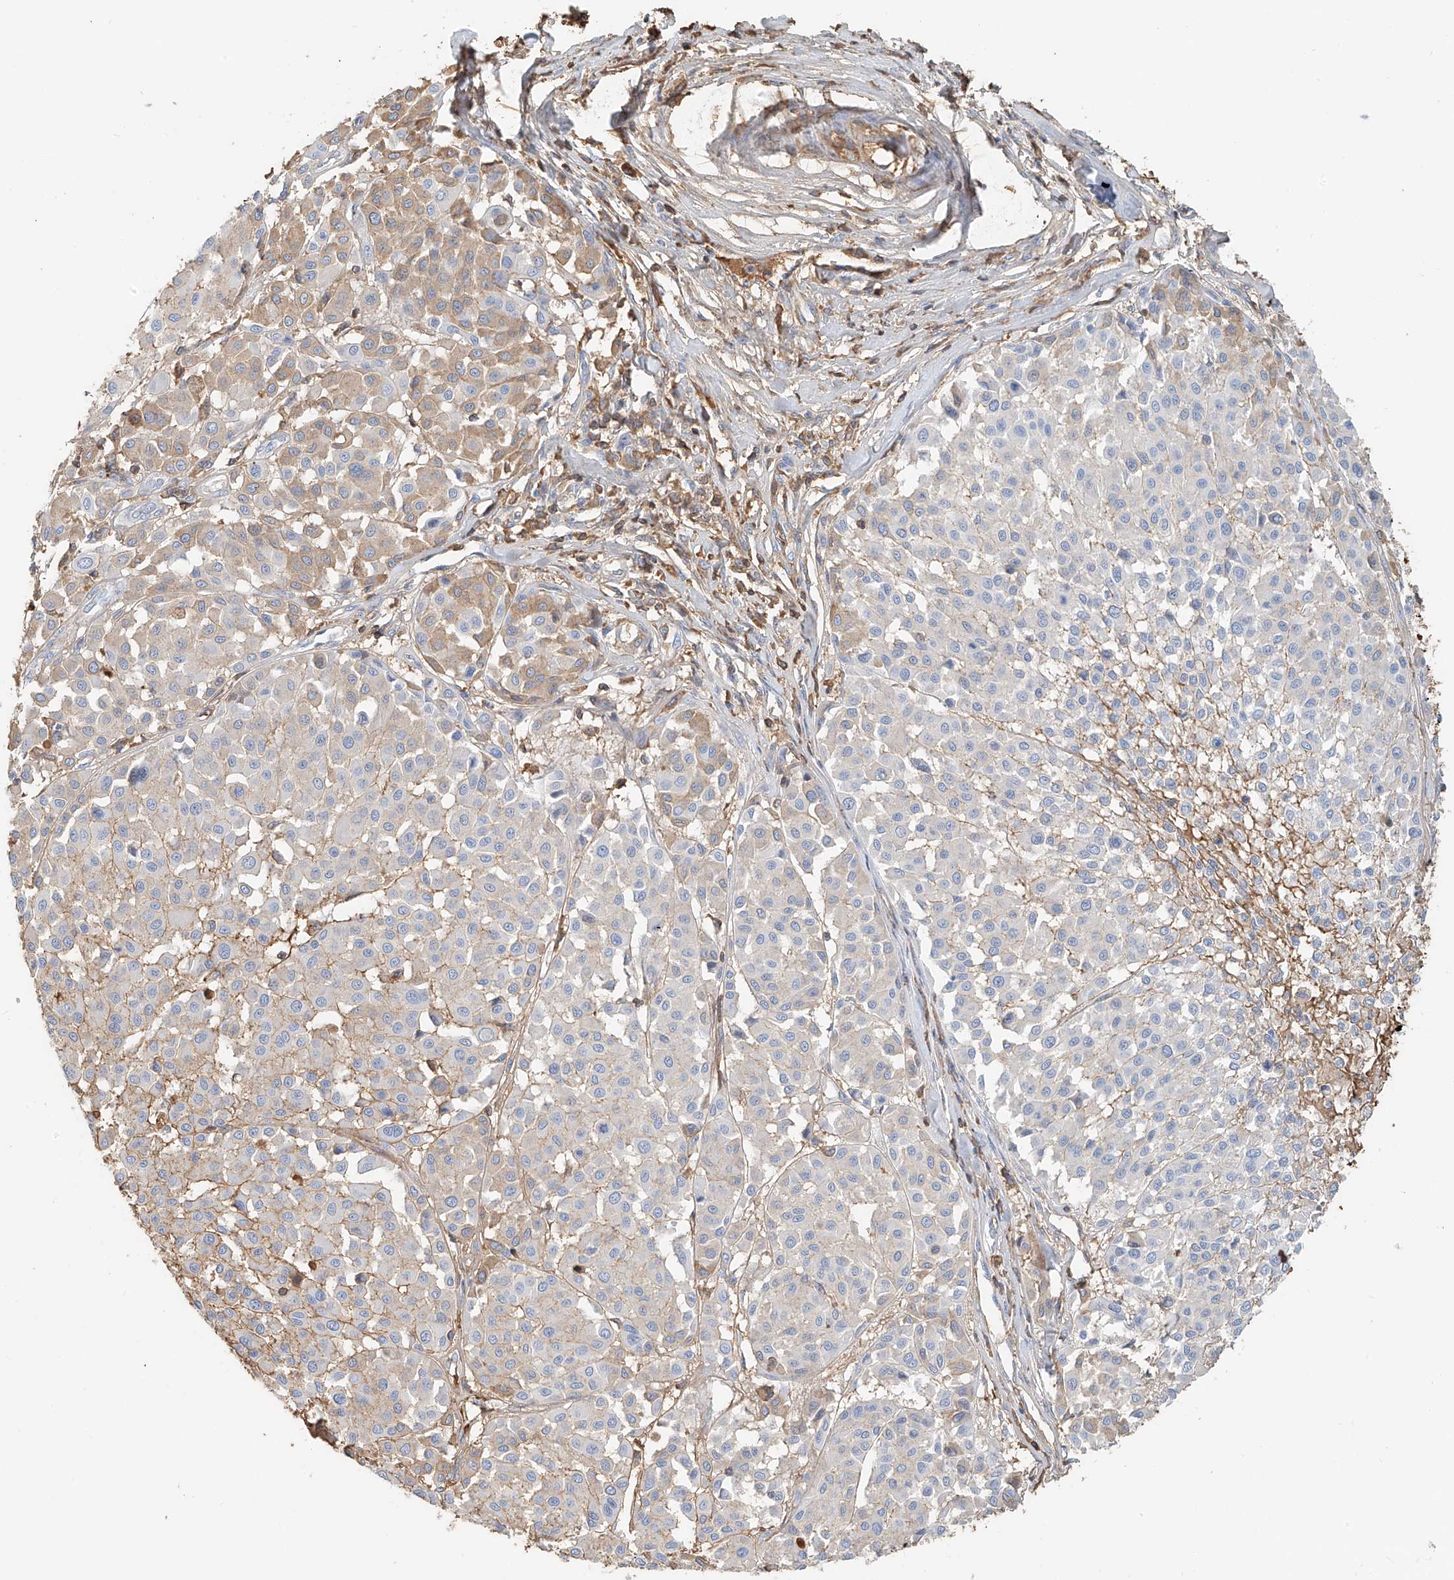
{"staining": {"intensity": "weak", "quantity": "<25%", "location": "cytoplasmic/membranous"}, "tissue": "melanoma", "cell_type": "Tumor cells", "image_type": "cancer", "snomed": [{"axis": "morphology", "description": "Malignant melanoma, Metastatic site"}, {"axis": "topography", "description": "Soft tissue"}], "caption": "IHC of melanoma shows no staining in tumor cells.", "gene": "ZFP30", "patient": {"sex": "male", "age": 41}}